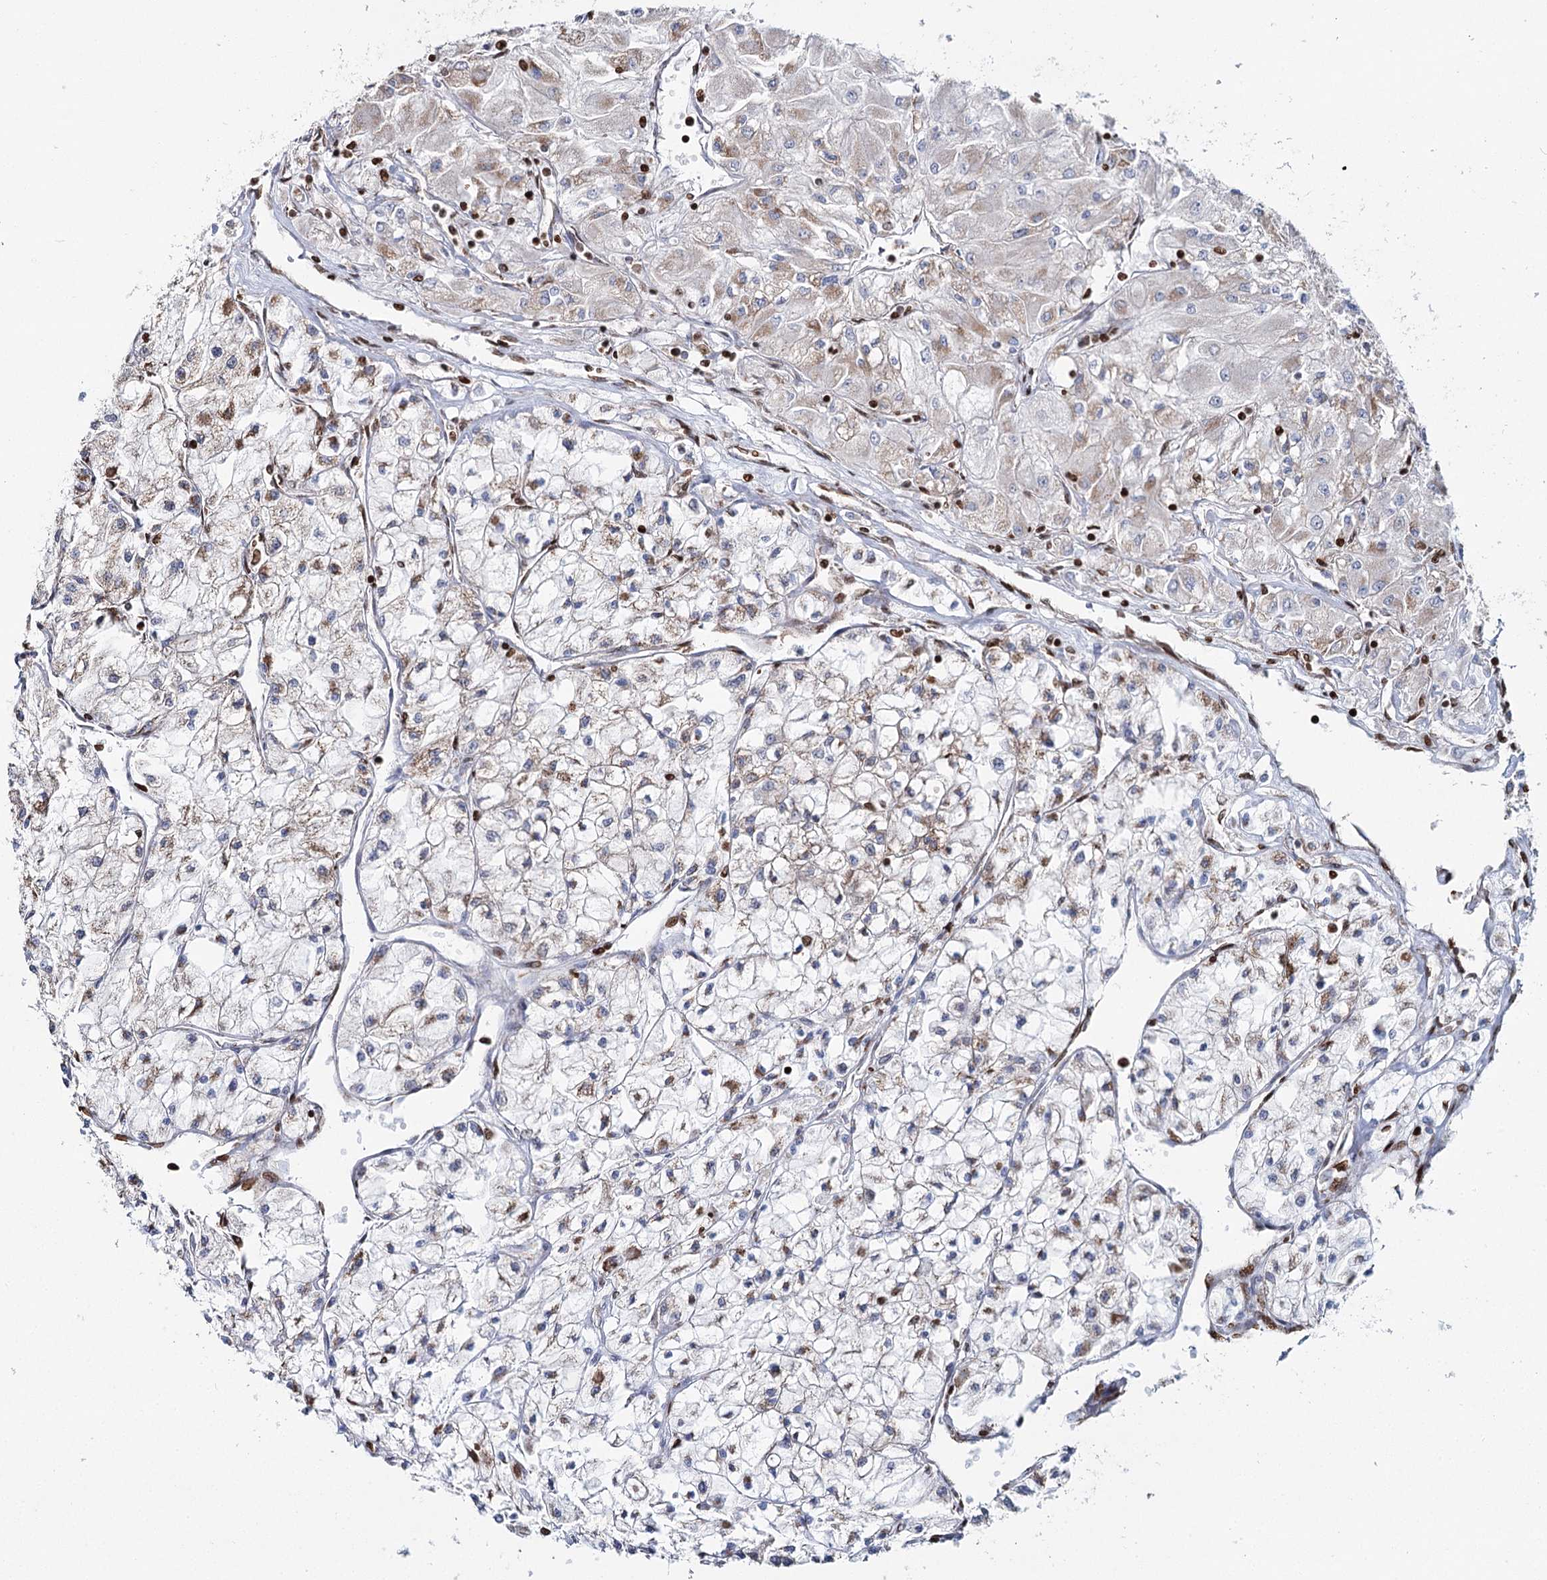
{"staining": {"intensity": "weak", "quantity": "25%-75%", "location": "cytoplasmic/membranous"}, "tissue": "renal cancer", "cell_type": "Tumor cells", "image_type": "cancer", "snomed": [{"axis": "morphology", "description": "Adenocarcinoma, NOS"}, {"axis": "topography", "description": "Kidney"}], "caption": "A brown stain labels weak cytoplasmic/membranous staining of a protein in human adenocarcinoma (renal) tumor cells.", "gene": "PDHX", "patient": {"sex": "male", "age": 80}}